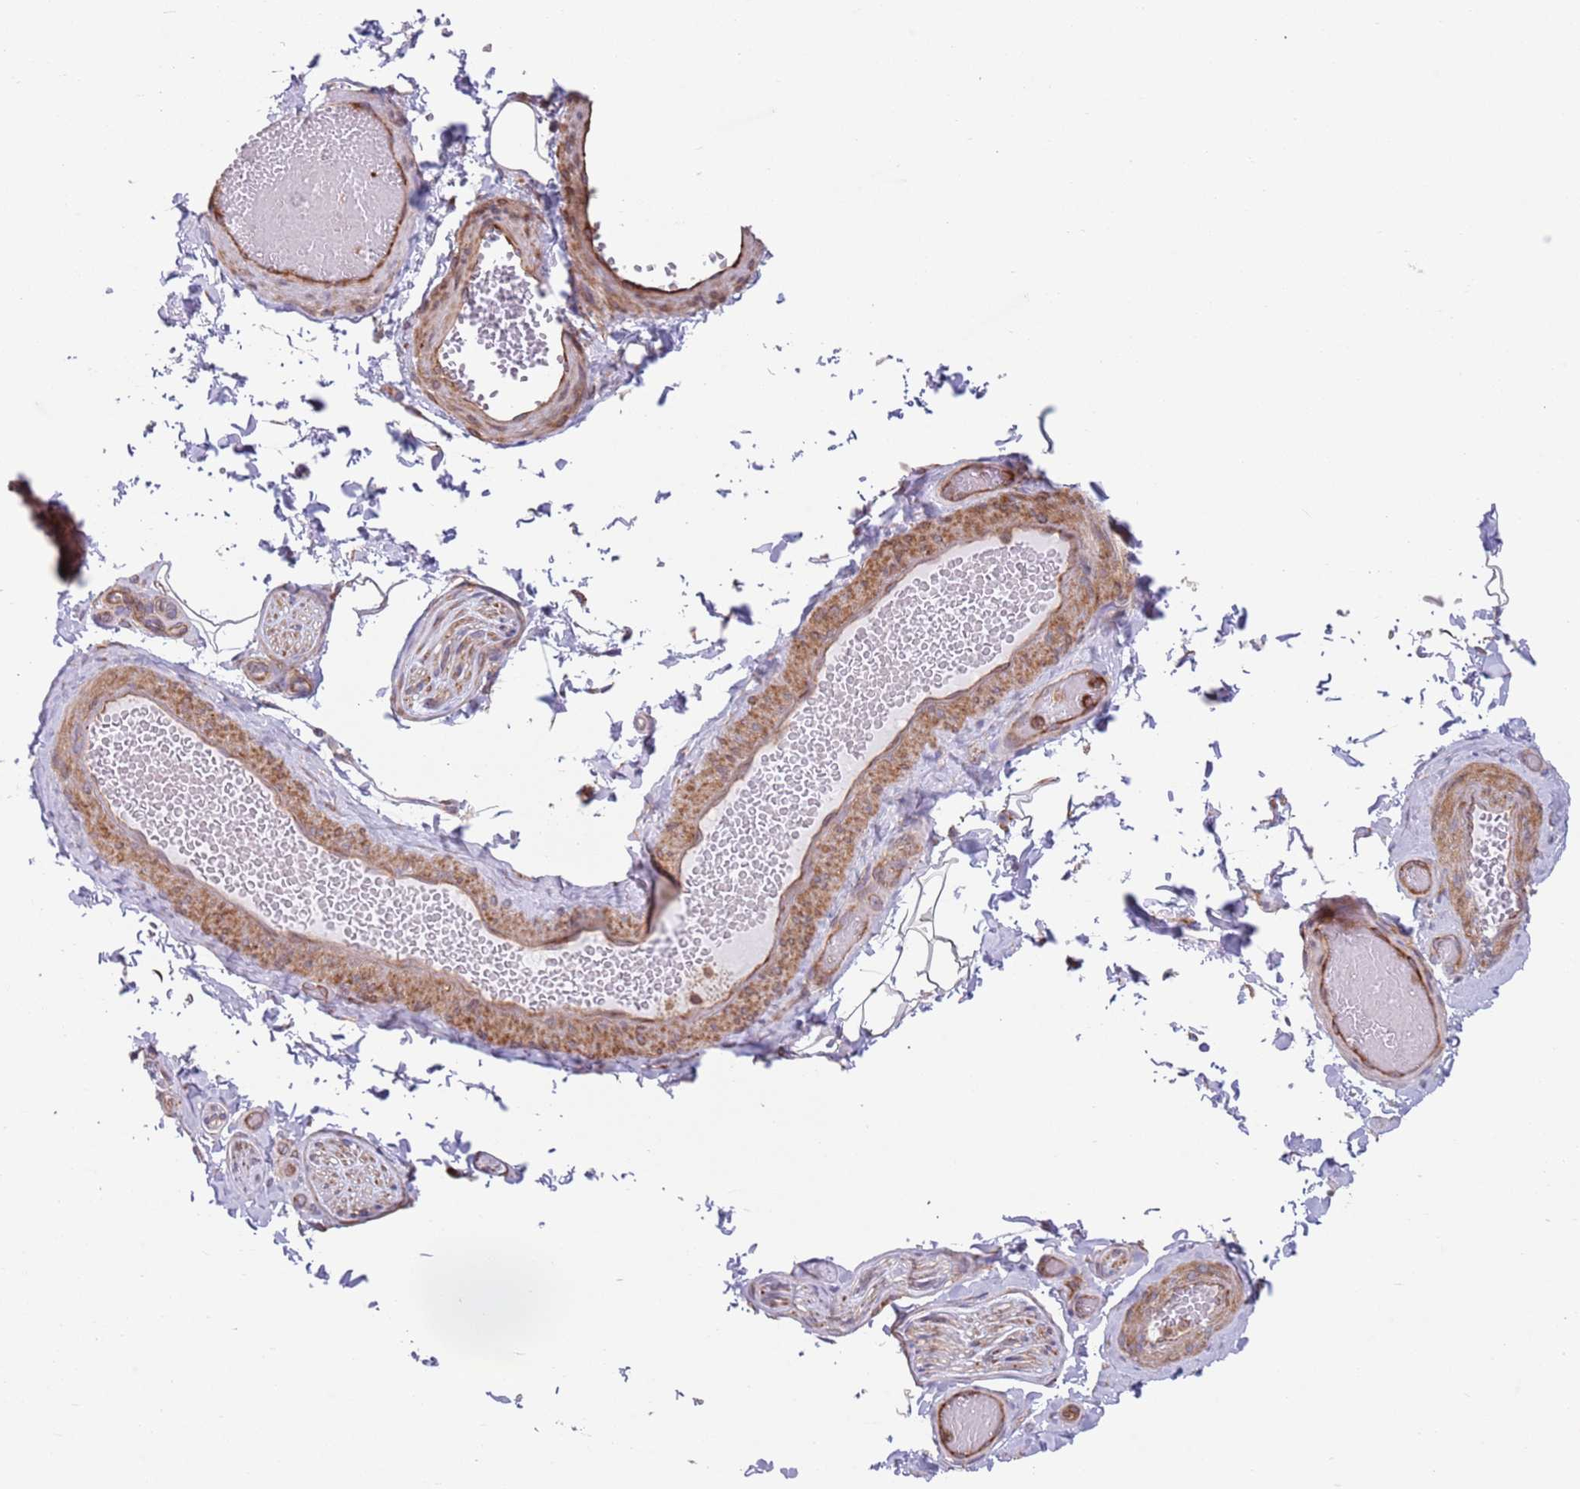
{"staining": {"intensity": "negative", "quantity": "none", "location": "none"}, "tissue": "adipose tissue", "cell_type": "Adipocytes", "image_type": "normal", "snomed": [{"axis": "morphology", "description": "Normal tissue, NOS"}, {"axis": "topography", "description": "Soft tissue"}, {"axis": "topography", "description": "Vascular tissue"}, {"axis": "topography", "description": "Peripheral nerve tissue"}], "caption": "Adipocytes show no significant protein expression in benign adipose tissue.", "gene": "ZMYM5", "patient": {"sex": "male", "age": 32}}